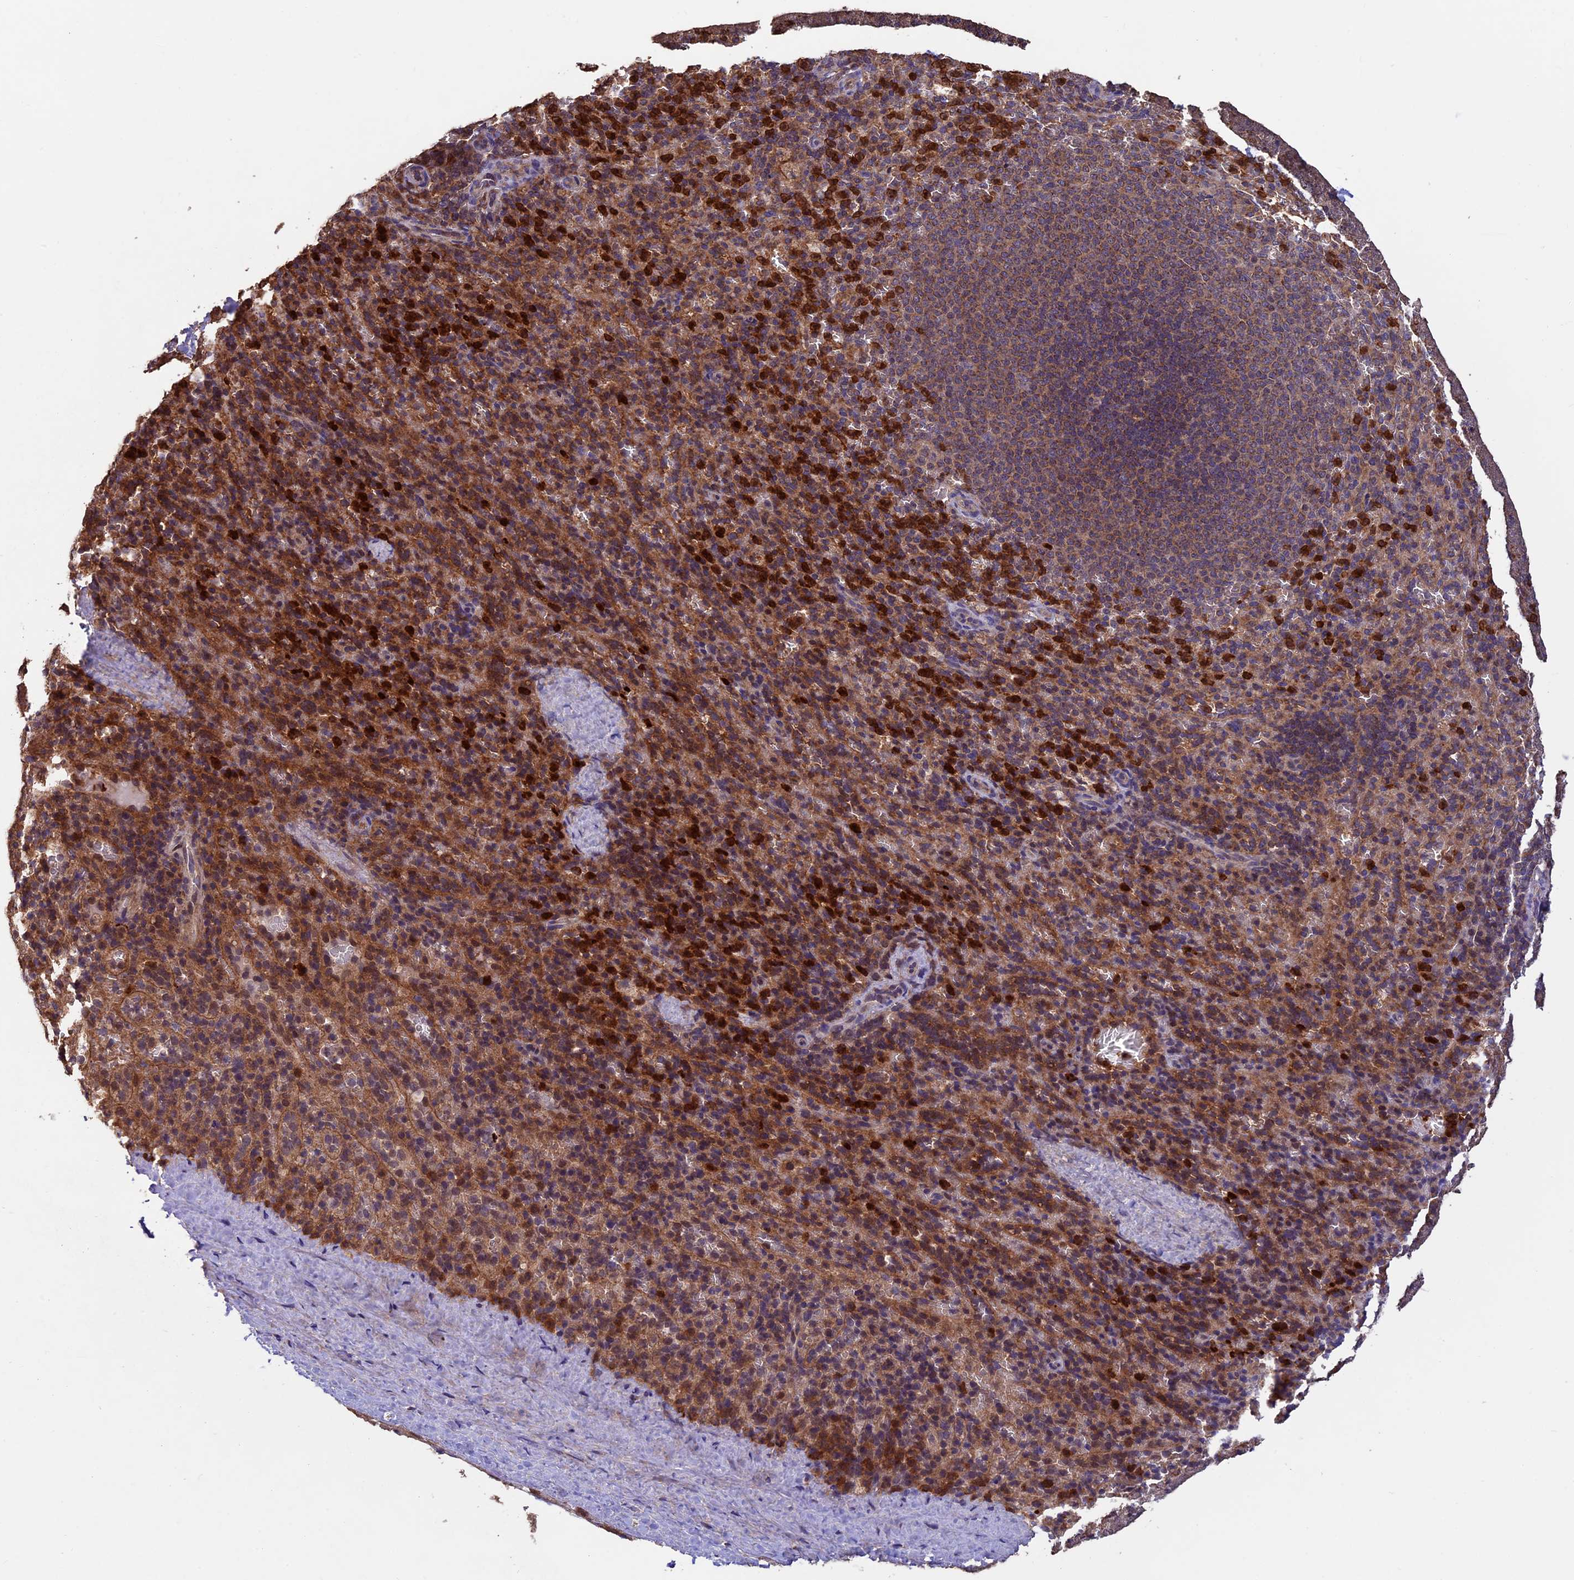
{"staining": {"intensity": "strong", "quantity": "25%-75%", "location": "cytoplasmic/membranous"}, "tissue": "spleen", "cell_type": "Cells in red pulp", "image_type": "normal", "snomed": [{"axis": "morphology", "description": "Normal tissue, NOS"}, {"axis": "topography", "description": "Spleen"}], "caption": "Protein analysis of unremarkable spleen displays strong cytoplasmic/membranous expression in approximately 25%-75% of cells in red pulp.", "gene": "PKD2L2", "patient": {"sex": "female", "age": 21}}